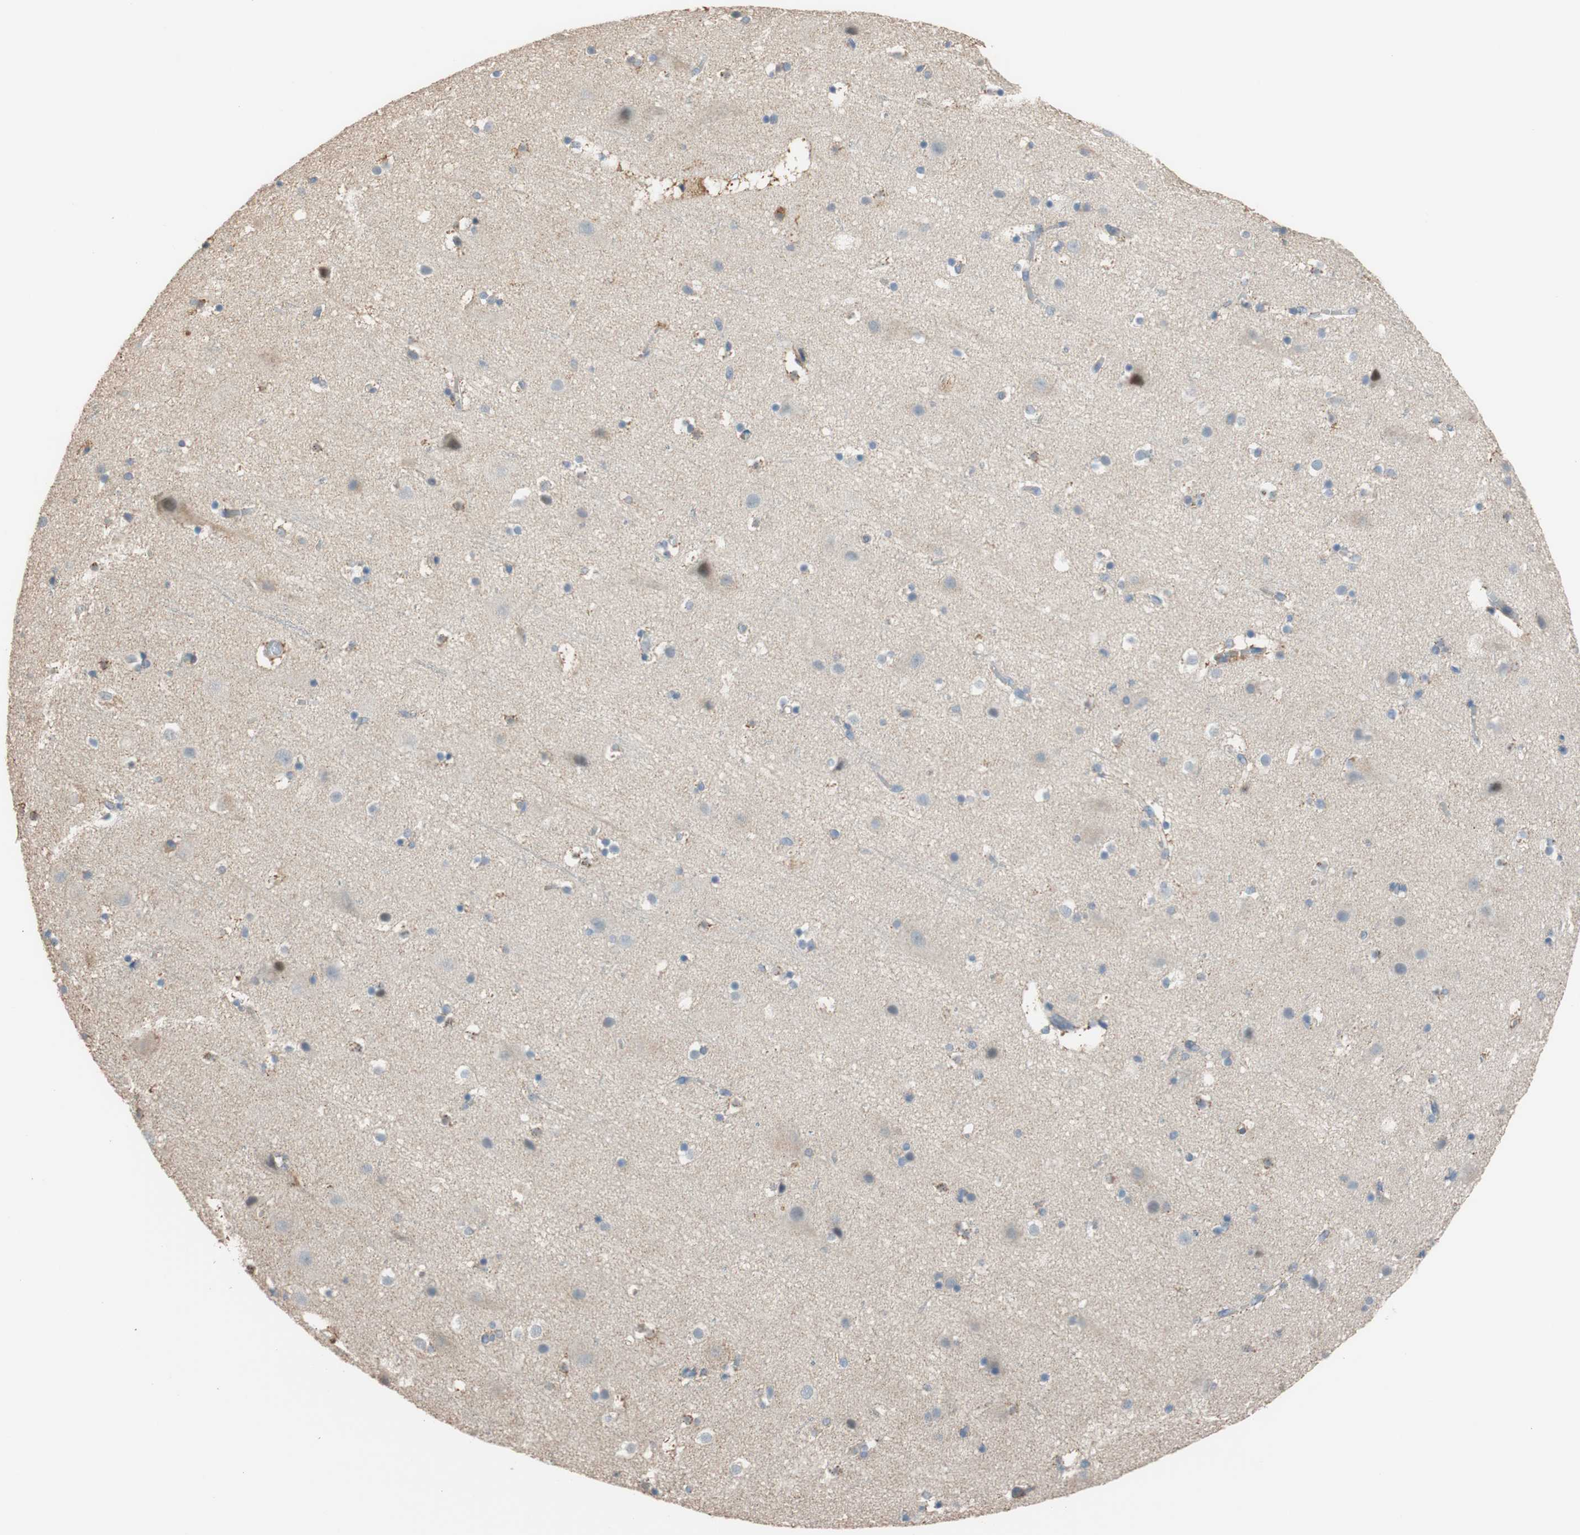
{"staining": {"intensity": "negative", "quantity": "none", "location": "none"}, "tissue": "cerebral cortex", "cell_type": "Endothelial cells", "image_type": "normal", "snomed": [{"axis": "morphology", "description": "Normal tissue, NOS"}, {"axis": "topography", "description": "Cerebral cortex"}], "caption": "This is an immunohistochemistry (IHC) photomicrograph of benign human cerebral cortex. There is no positivity in endothelial cells.", "gene": "ALDH1A2", "patient": {"sex": "male", "age": 45}}